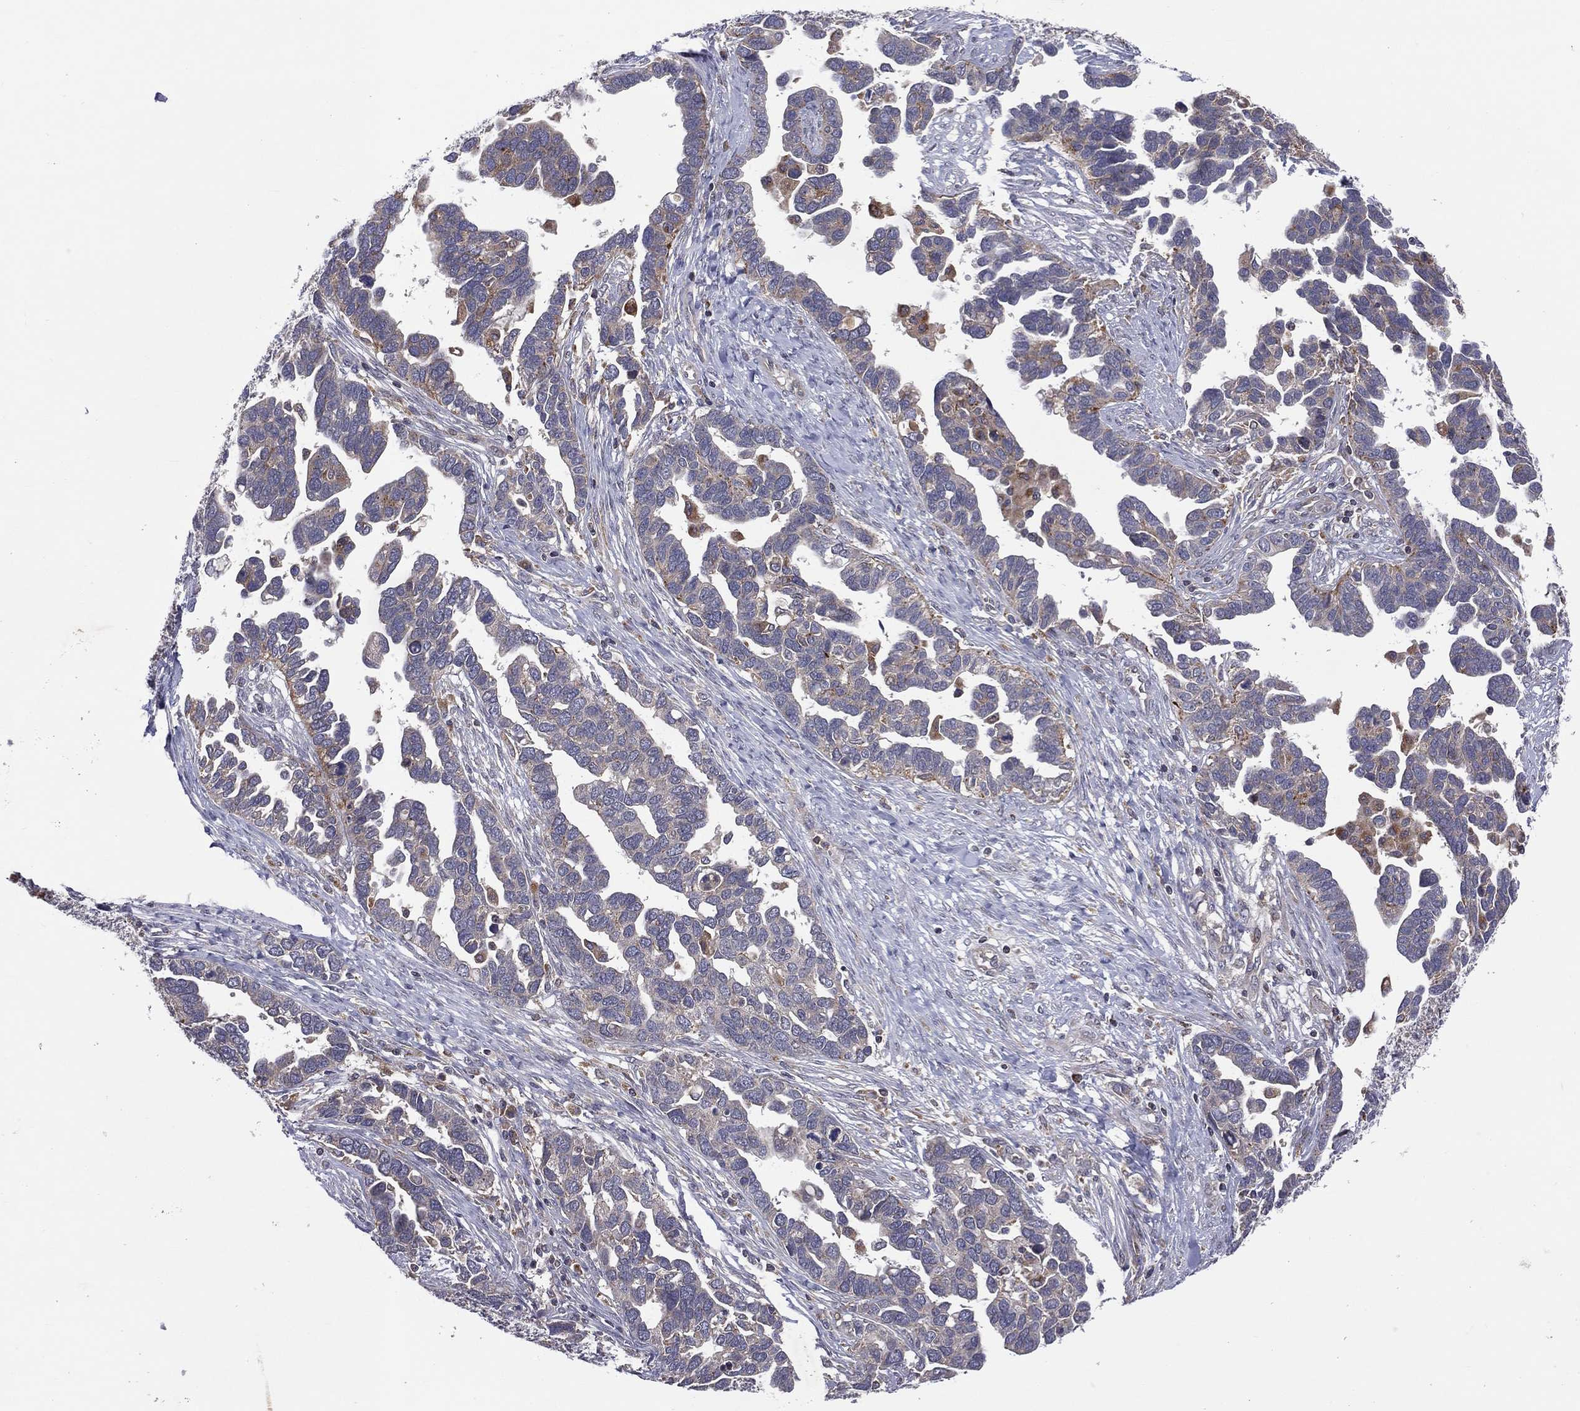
{"staining": {"intensity": "moderate", "quantity": "<25%", "location": "cytoplasmic/membranous"}, "tissue": "ovarian cancer", "cell_type": "Tumor cells", "image_type": "cancer", "snomed": [{"axis": "morphology", "description": "Cystadenocarcinoma, serous, NOS"}, {"axis": "topography", "description": "Ovary"}], "caption": "A micrograph showing moderate cytoplasmic/membranous positivity in about <25% of tumor cells in ovarian serous cystadenocarcinoma, as visualized by brown immunohistochemical staining.", "gene": "STARD3", "patient": {"sex": "female", "age": 54}}